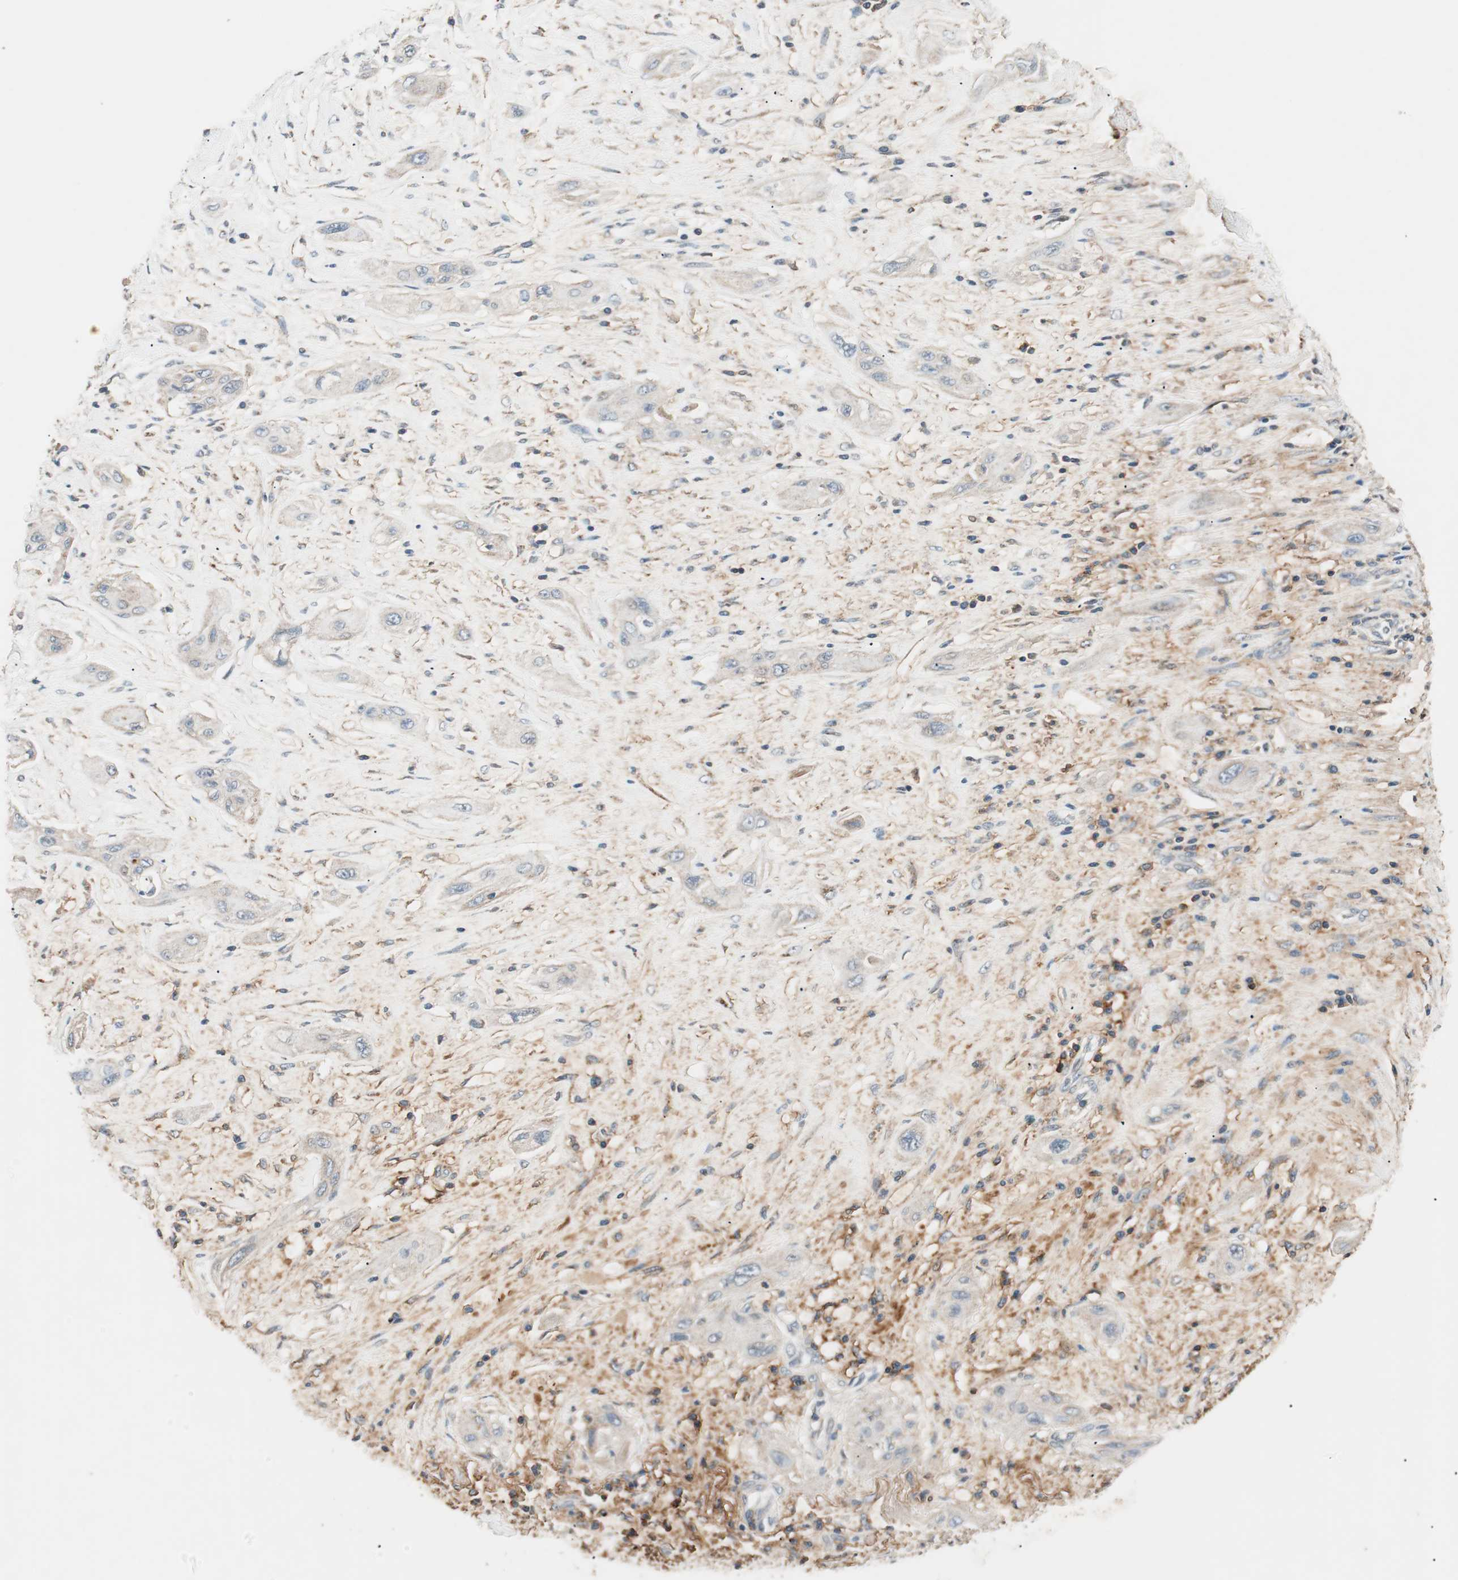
{"staining": {"intensity": "weak", "quantity": "<25%", "location": "cytoplasmic/membranous"}, "tissue": "lung cancer", "cell_type": "Tumor cells", "image_type": "cancer", "snomed": [{"axis": "morphology", "description": "Squamous cell carcinoma, NOS"}, {"axis": "topography", "description": "Lung"}], "caption": "Immunohistochemical staining of human lung squamous cell carcinoma displays no significant positivity in tumor cells.", "gene": "HPN", "patient": {"sex": "female", "age": 47}}